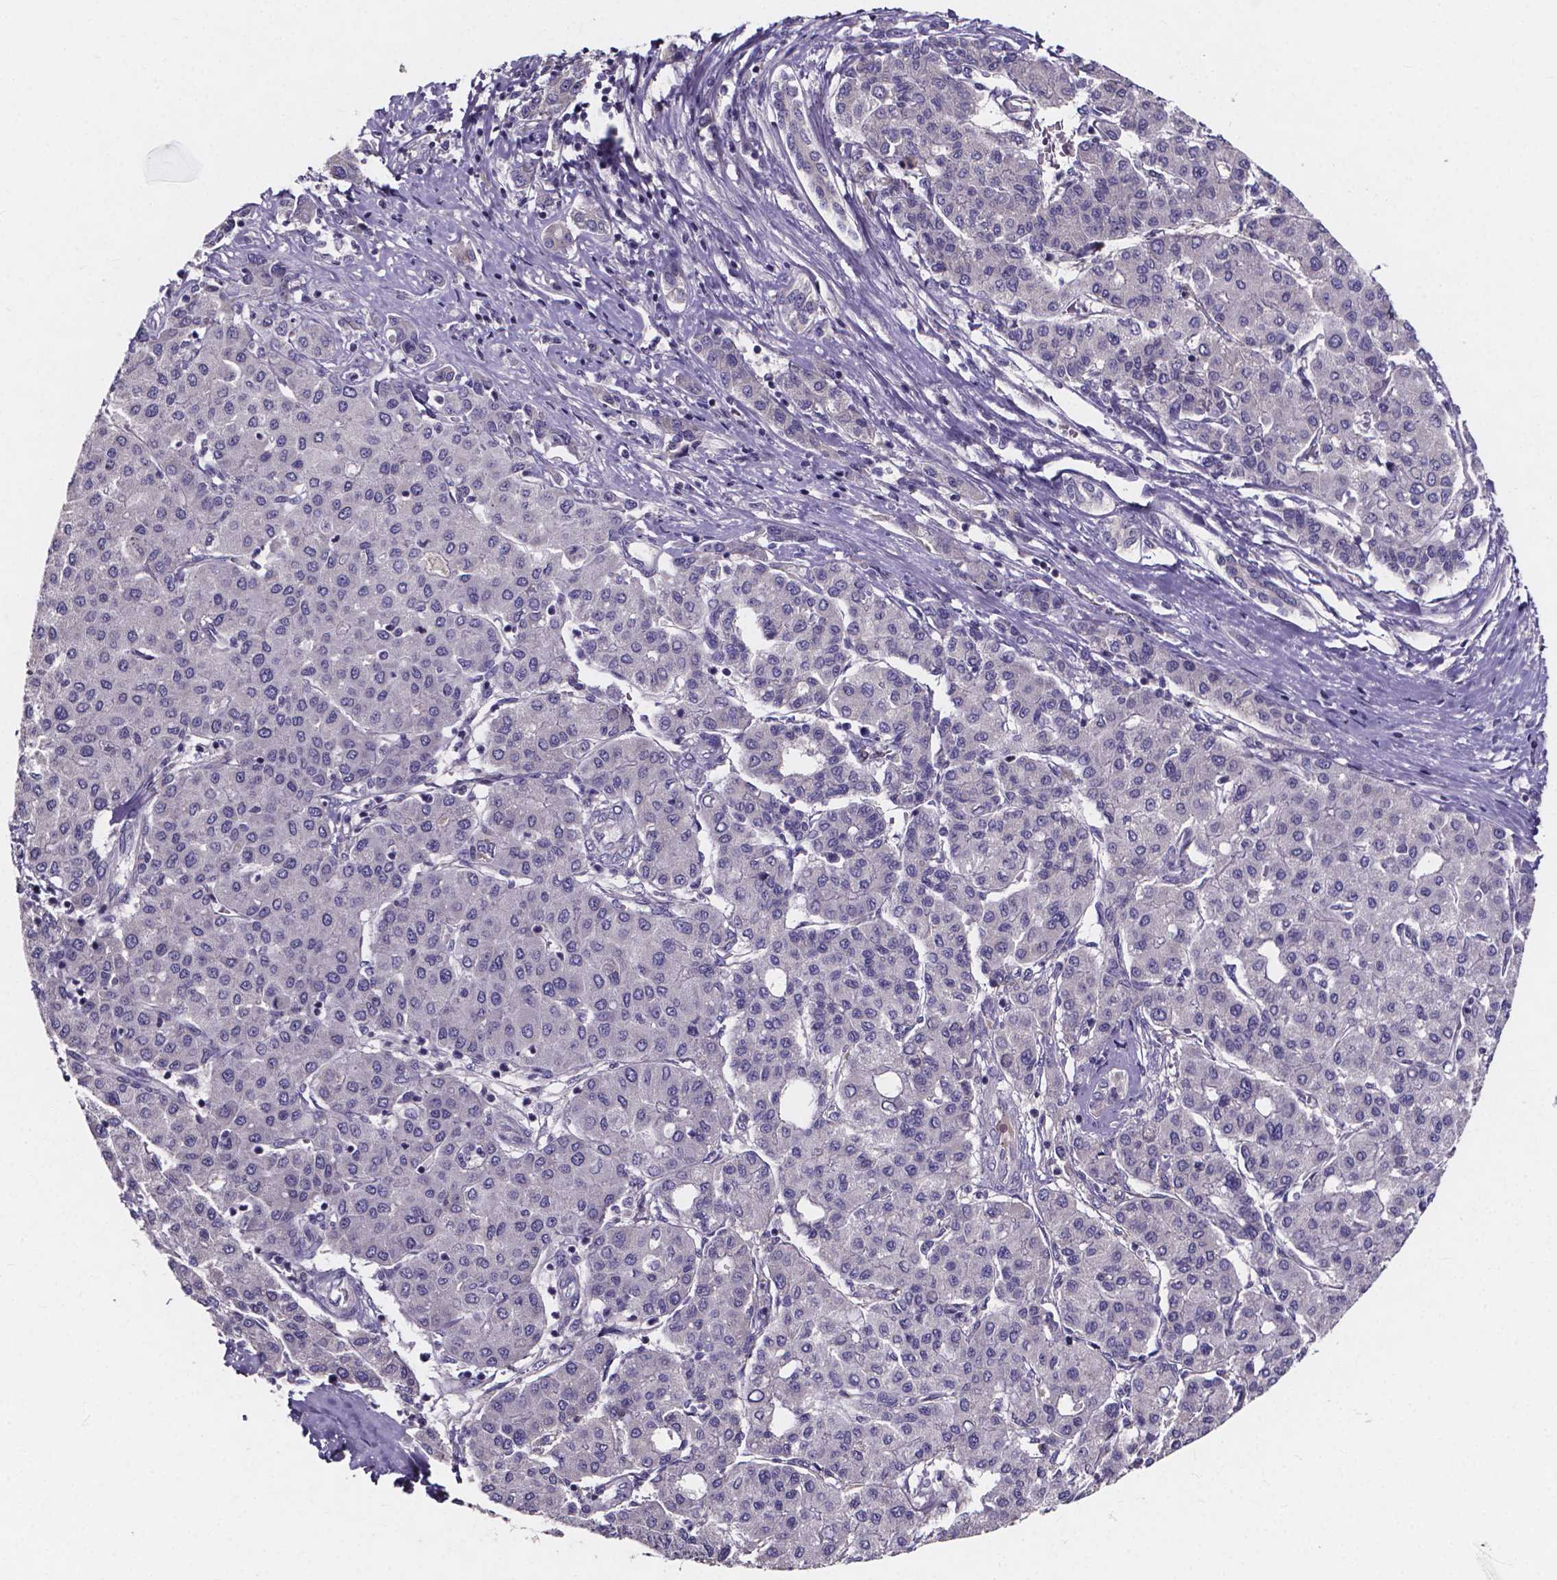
{"staining": {"intensity": "negative", "quantity": "none", "location": "none"}, "tissue": "liver cancer", "cell_type": "Tumor cells", "image_type": "cancer", "snomed": [{"axis": "morphology", "description": "Carcinoma, Hepatocellular, NOS"}, {"axis": "topography", "description": "Liver"}], "caption": "IHC image of human liver cancer (hepatocellular carcinoma) stained for a protein (brown), which demonstrates no staining in tumor cells. The staining is performed using DAB brown chromogen with nuclei counter-stained in using hematoxylin.", "gene": "SPOCD1", "patient": {"sex": "male", "age": 65}}